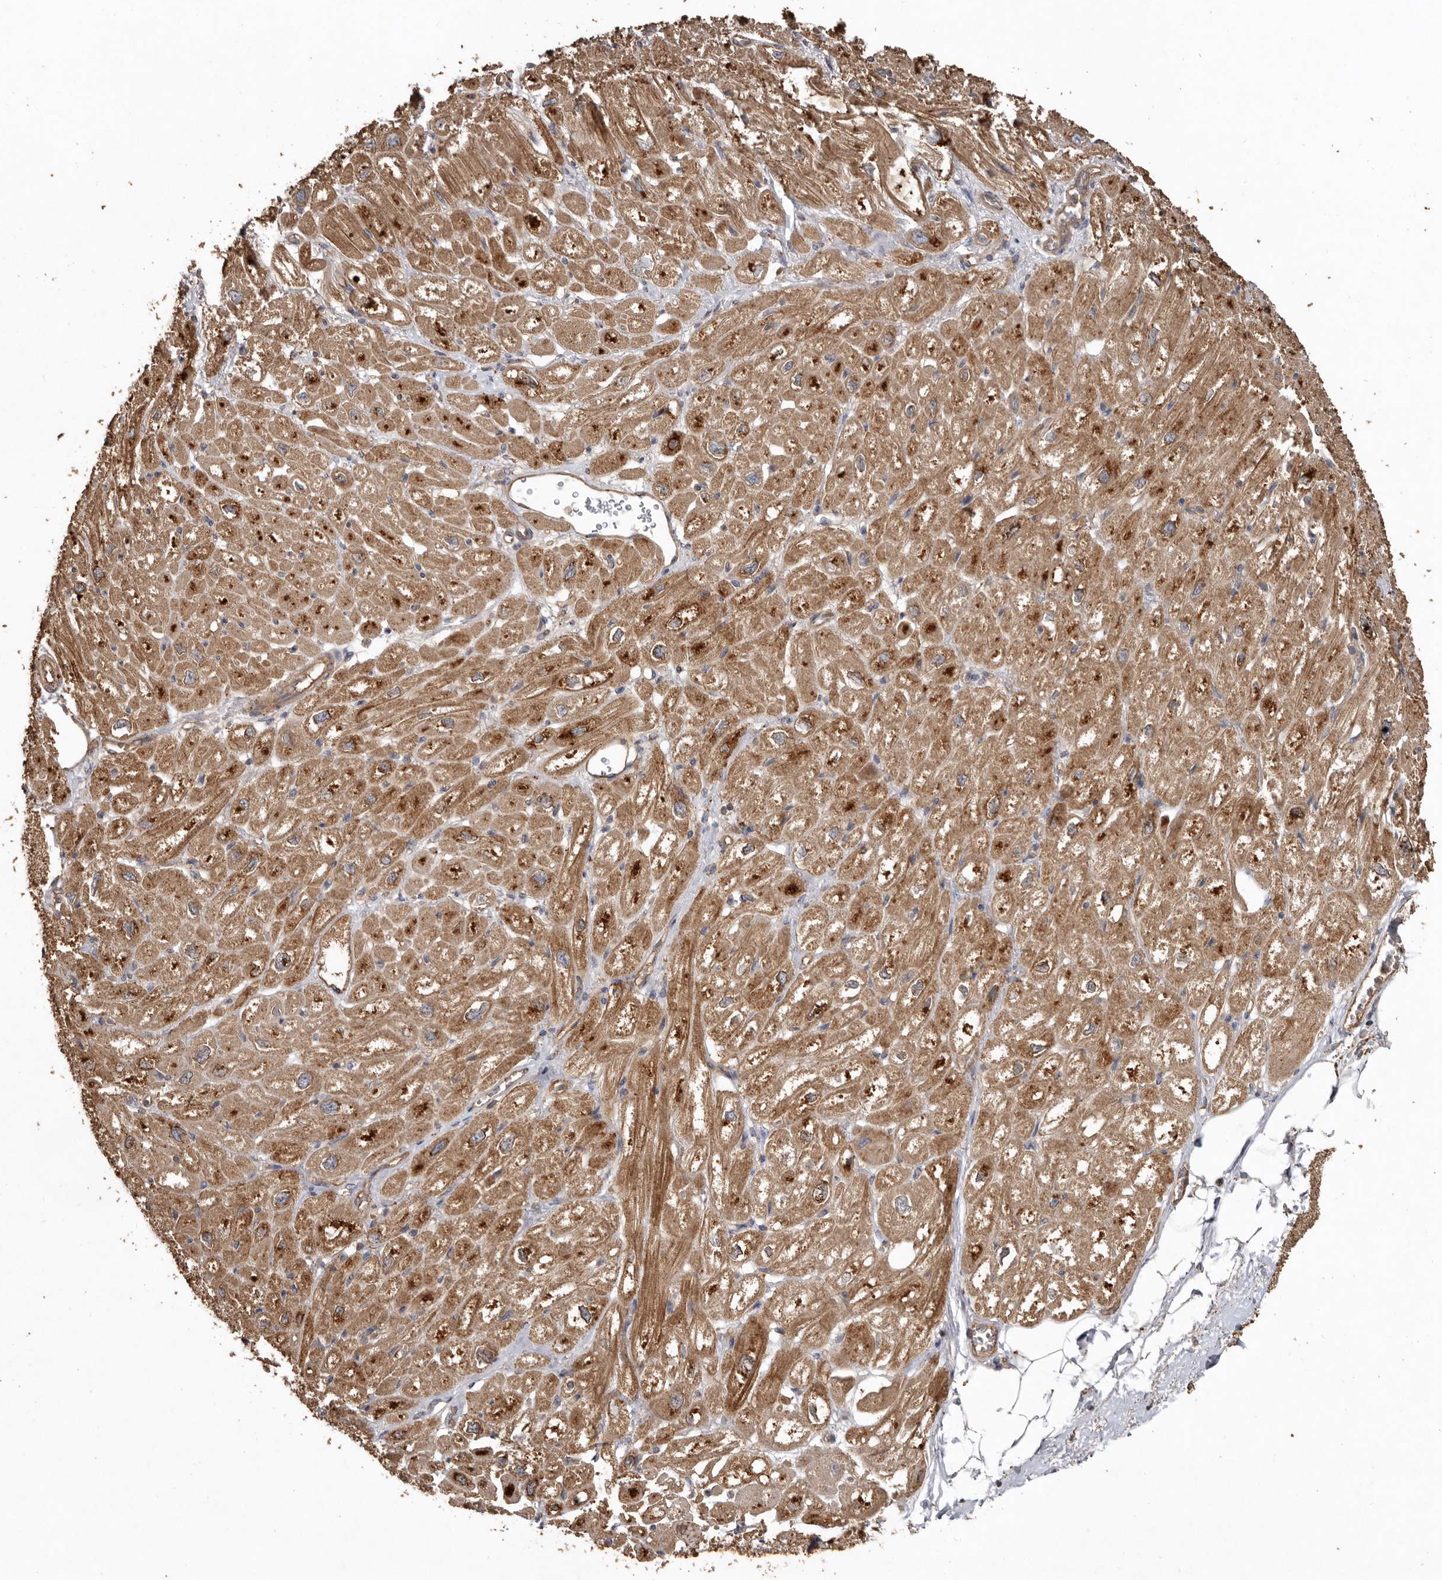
{"staining": {"intensity": "moderate", "quantity": ">75%", "location": "cytoplasmic/membranous"}, "tissue": "heart muscle", "cell_type": "Cardiomyocytes", "image_type": "normal", "snomed": [{"axis": "morphology", "description": "Normal tissue, NOS"}, {"axis": "topography", "description": "Heart"}], "caption": "Cardiomyocytes exhibit medium levels of moderate cytoplasmic/membranous positivity in approximately >75% of cells in normal human heart muscle. Nuclei are stained in blue.", "gene": "FLCN", "patient": {"sex": "male", "age": 50}}